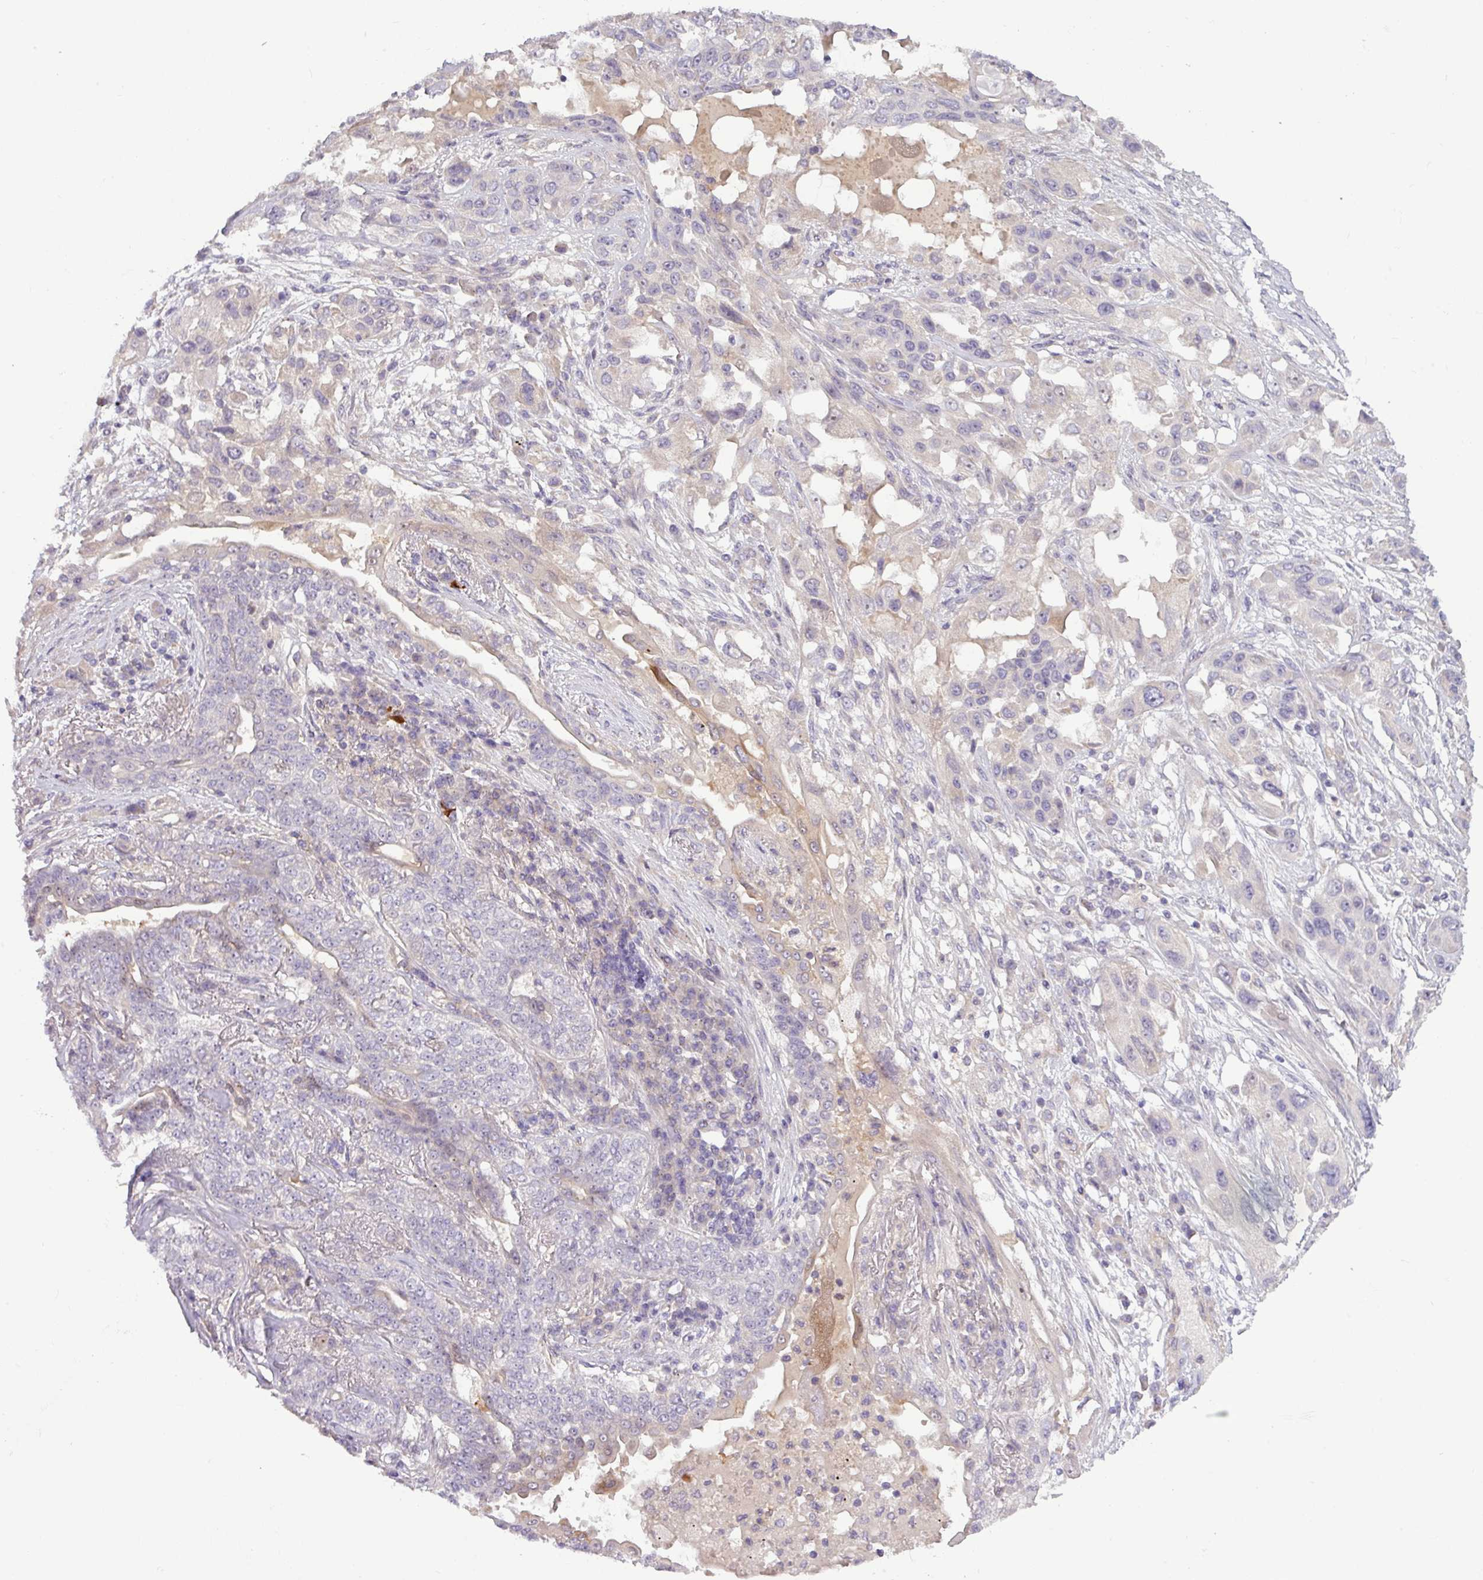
{"staining": {"intensity": "negative", "quantity": "none", "location": "none"}, "tissue": "lung cancer", "cell_type": "Tumor cells", "image_type": "cancer", "snomed": [{"axis": "morphology", "description": "Squamous cell carcinoma, NOS"}, {"axis": "topography", "description": "Lung"}], "caption": "Tumor cells are negative for protein expression in human lung cancer (squamous cell carcinoma). (Brightfield microscopy of DAB immunohistochemistry at high magnification).", "gene": "ZNF35", "patient": {"sex": "female", "age": 70}}